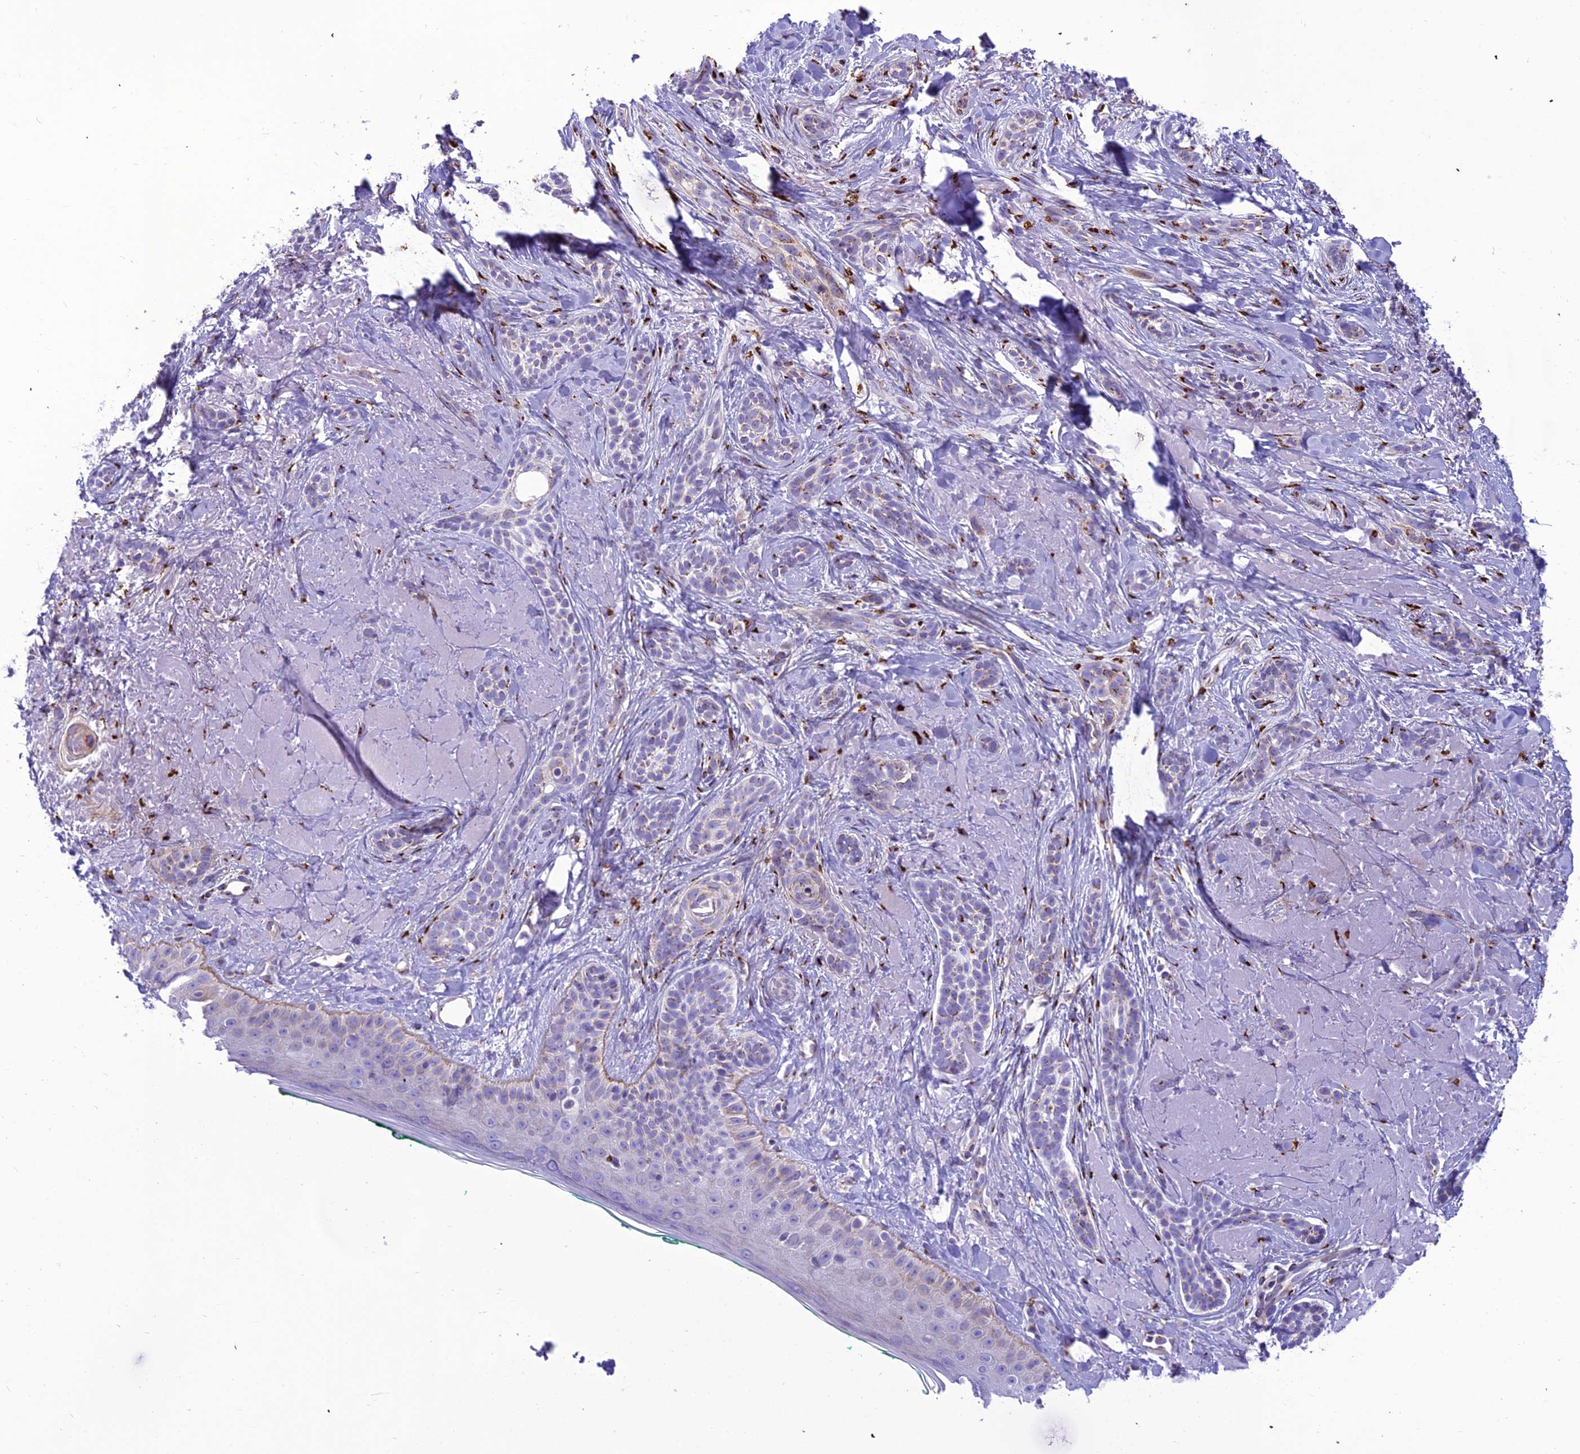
{"staining": {"intensity": "moderate", "quantity": "<25%", "location": "cytoplasmic/membranous"}, "tissue": "skin cancer", "cell_type": "Tumor cells", "image_type": "cancer", "snomed": [{"axis": "morphology", "description": "Basal cell carcinoma"}, {"axis": "topography", "description": "Skin"}], "caption": "This image reveals skin cancer stained with immunohistochemistry (IHC) to label a protein in brown. The cytoplasmic/membranous of tumor cells show moderate positivity for the protein. Nuclei are counter-stained blue.", "gene": "GOLM2", "patient": {"sex": "male", "age": 71}}